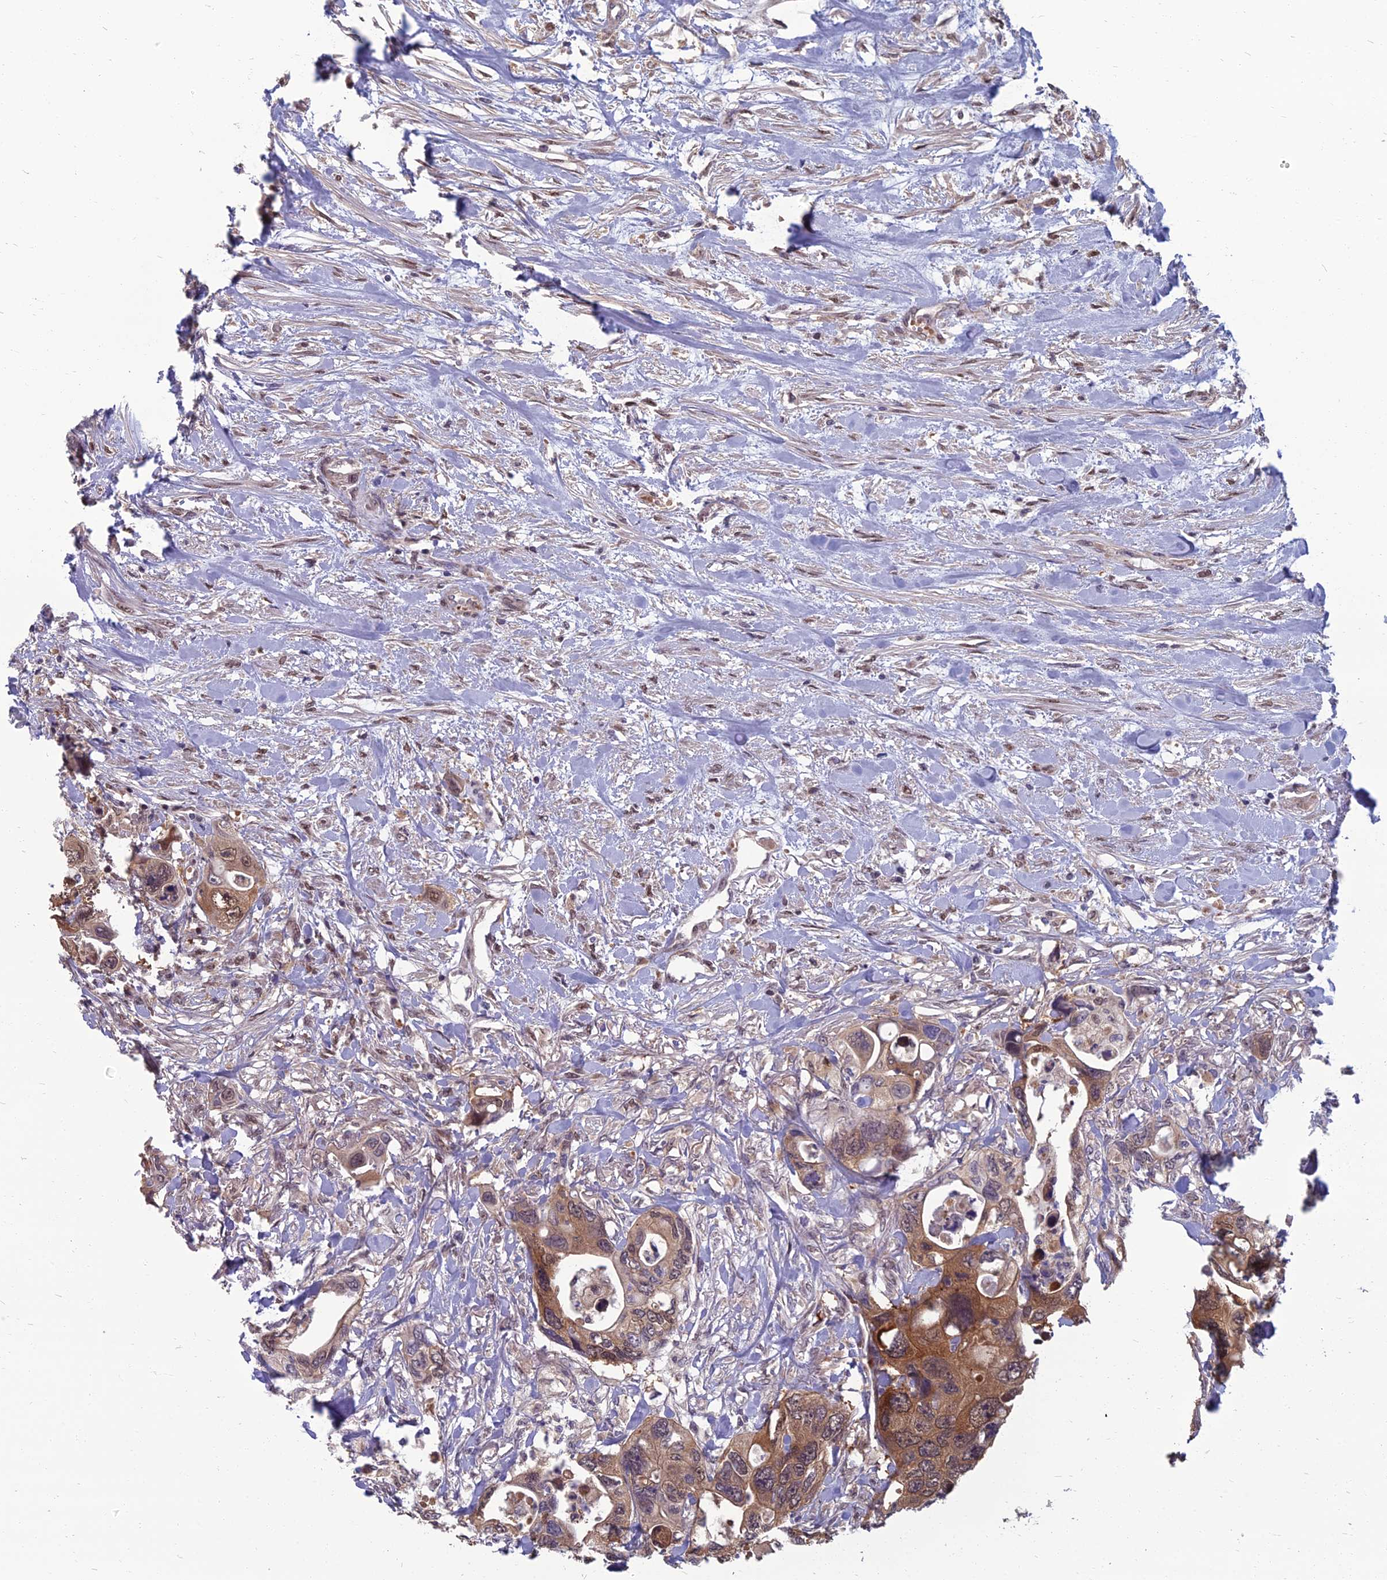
{"staining": {"intensity": "moderate", "quantity": ">75%", "location": "cytoplasmic/membranous,nuclear"}, "tissue": "colorectal cancer", "cell_type": "Tumor cells", "image_type": "cancer", "snomed": [{"axis": "morphology", "description": "Adenocarcinoma, NOS"}, {"axis": "topography", "description": "Rectum"}], "caption": "Moderate cytoplasmic/membranous and nuclear expression for a protein is present in approximately >75% of tumor cells of colorectal cancer (adenocarcinoma) using immunohistochemistry.", "gene": "NR4A3", "patient": {"sex": "male", "age": 57}}